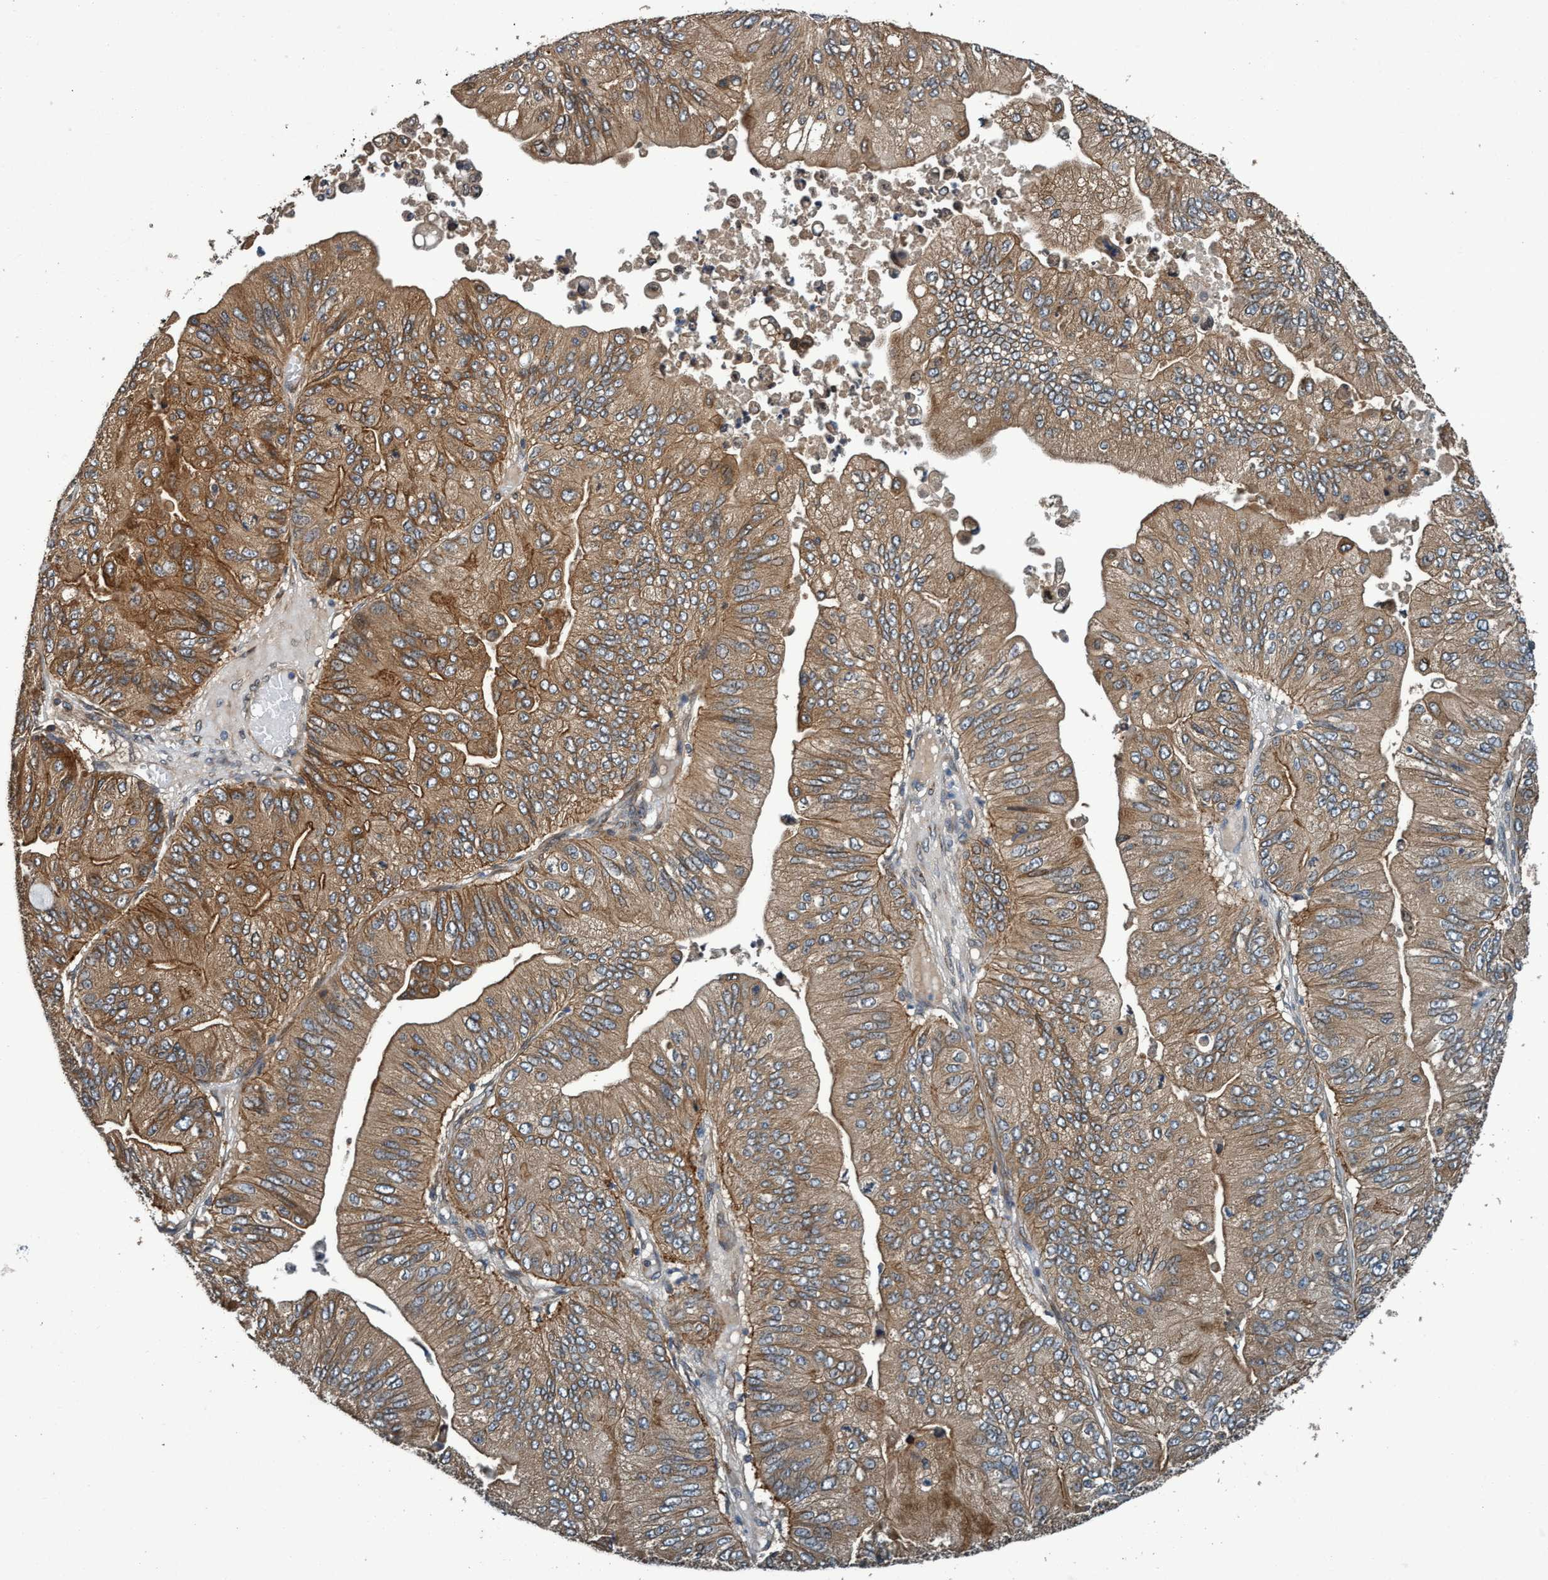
{"staining": {"intensity": "moderate", "quantity": ">75%", "location": "cytoplasmic/membranous"}, "tissue": "ovarian cancer", "cell_type": "Tumor cells", "image_type": "cancer", "snomed": [{"axis": "morphology", "description": "Cystadenocarcinoma, mucinous, NOS"}, {"axis": "topography", "description": "Ovary"}], "caption": "Ovarian mucinous cystadenocarcinoma tissue demonstrates moderate cytoplasmic/membranous staining in about >75% of tumor cells", "gene": "MACC1", "patient": {"sex": "female", "age": 61}}